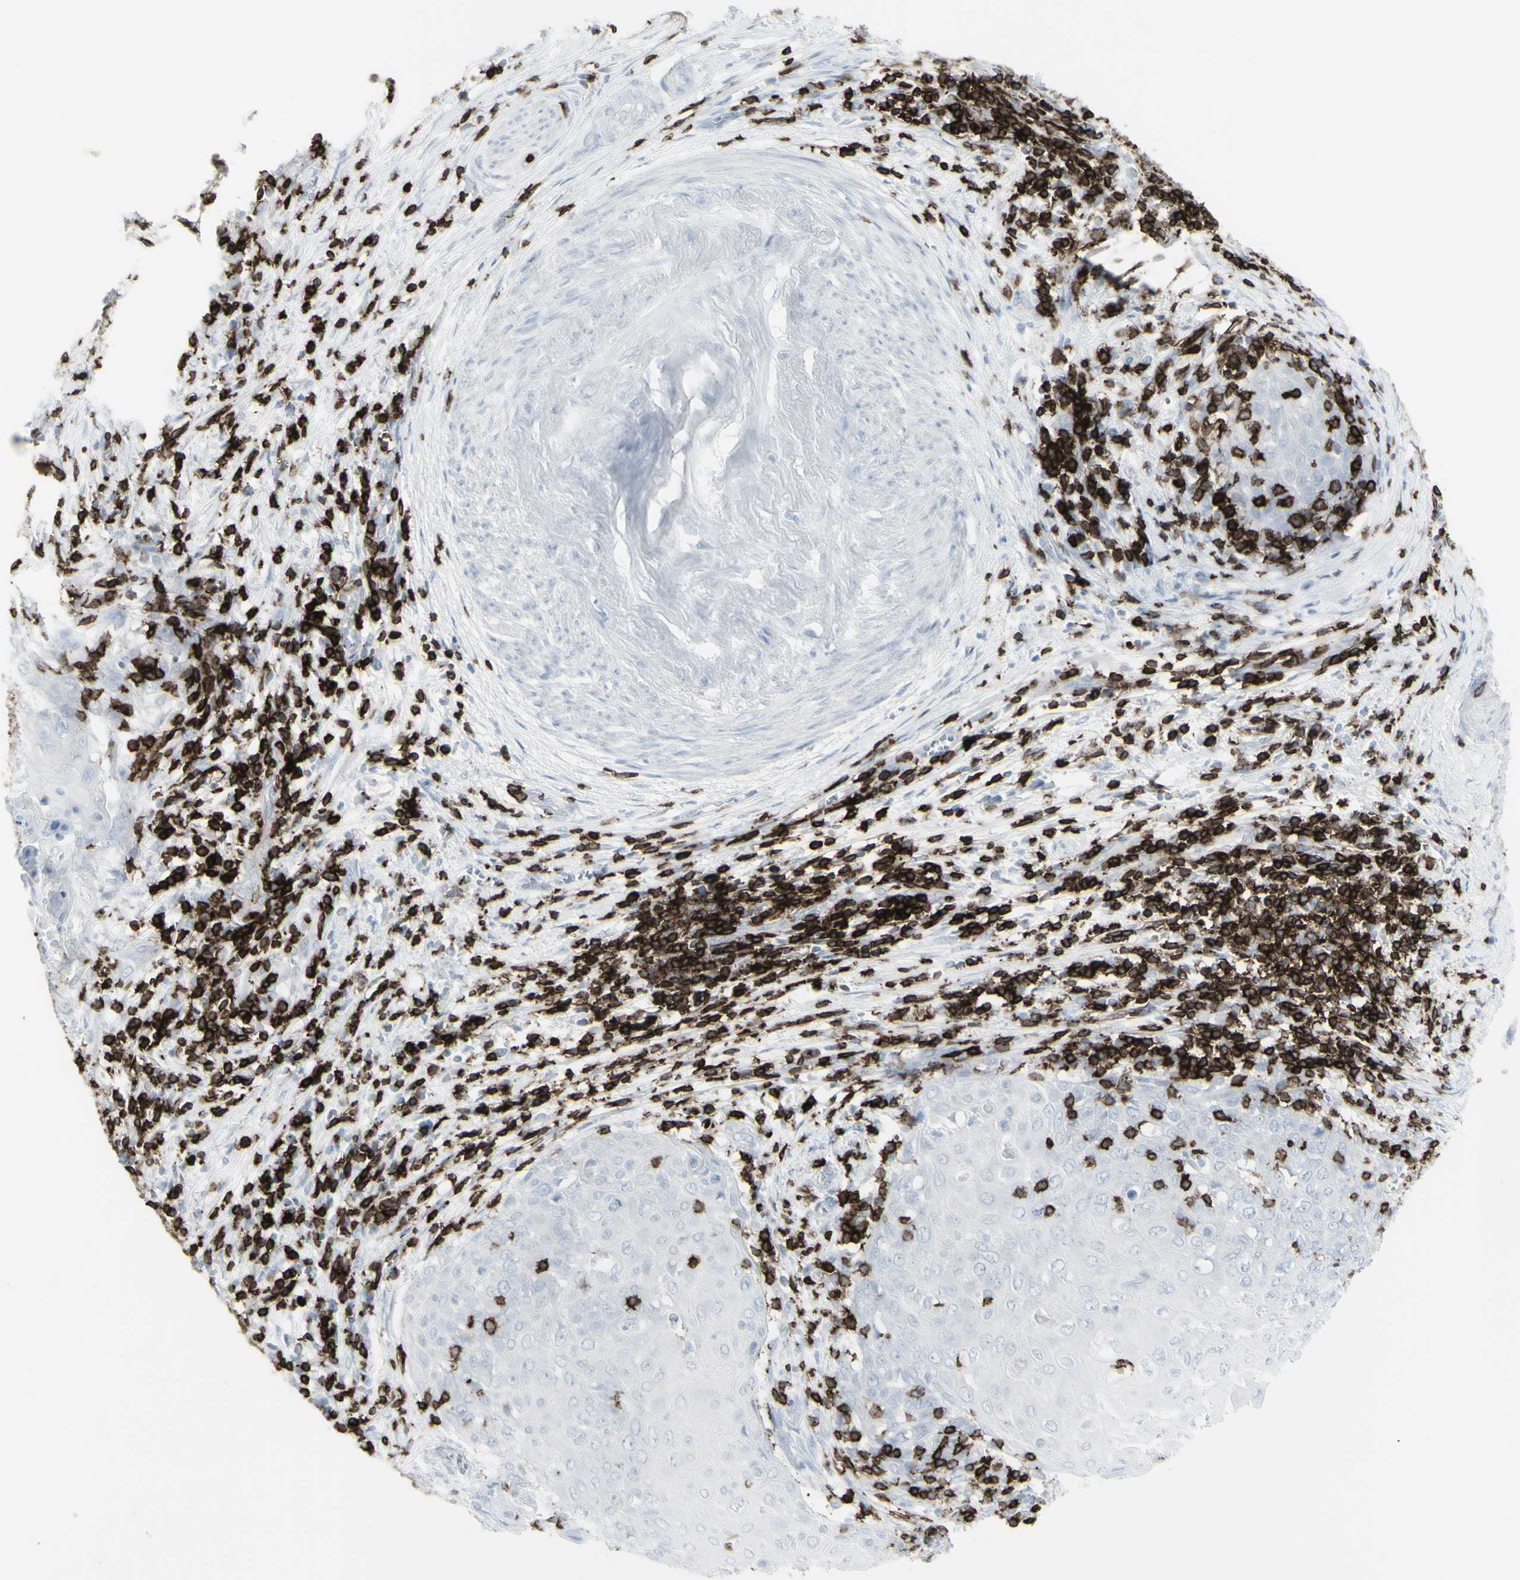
{"staining": {"intensity": "negative", "quantity": "none", "location": "none"}, "tissue": "cervical cancer", "cell_type": "Tumor cells", "image_type": "cancer", "snomed": [{"axis": "morphology", "description": "Squamous cell carcinoma, NOS"}, {"axis": "topography", "description": "Cervix"}], "caption": "The immunohistochemistry micrograph has no significant expression in tumor cells of cervical cancer tissue. (DAB (3,3'-diaminobenzidine) immunohistochemistry (IHC) with hematoxylin counter stain).", "gene": "CD247", "patient": {"sex": "female", "age": 39}}